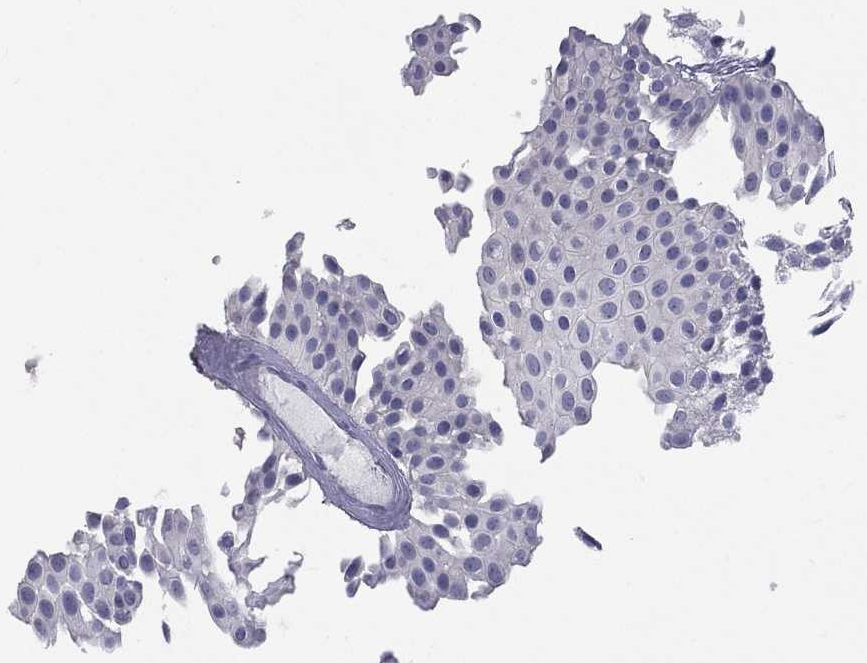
{"staining": {"intensity": "negative", "quantity": "none", "location": "none"}, "tissue": "urothelial cancer", "cell_type": "Tumor cells", "image_type": "cancer", "snomed": [{"axis": "morphology", "description": "Urothelial carcinoma, Low grade"}, {"axis": "topography", "description": "Urinary bladder"}], "caption": "A histopathology image of low-grade urothelial carcinoma stained for a protein reveals no brown staining in tumor cells.", "gene": "ETNPPL", "patient": {"sex": "male", "age": 64}}